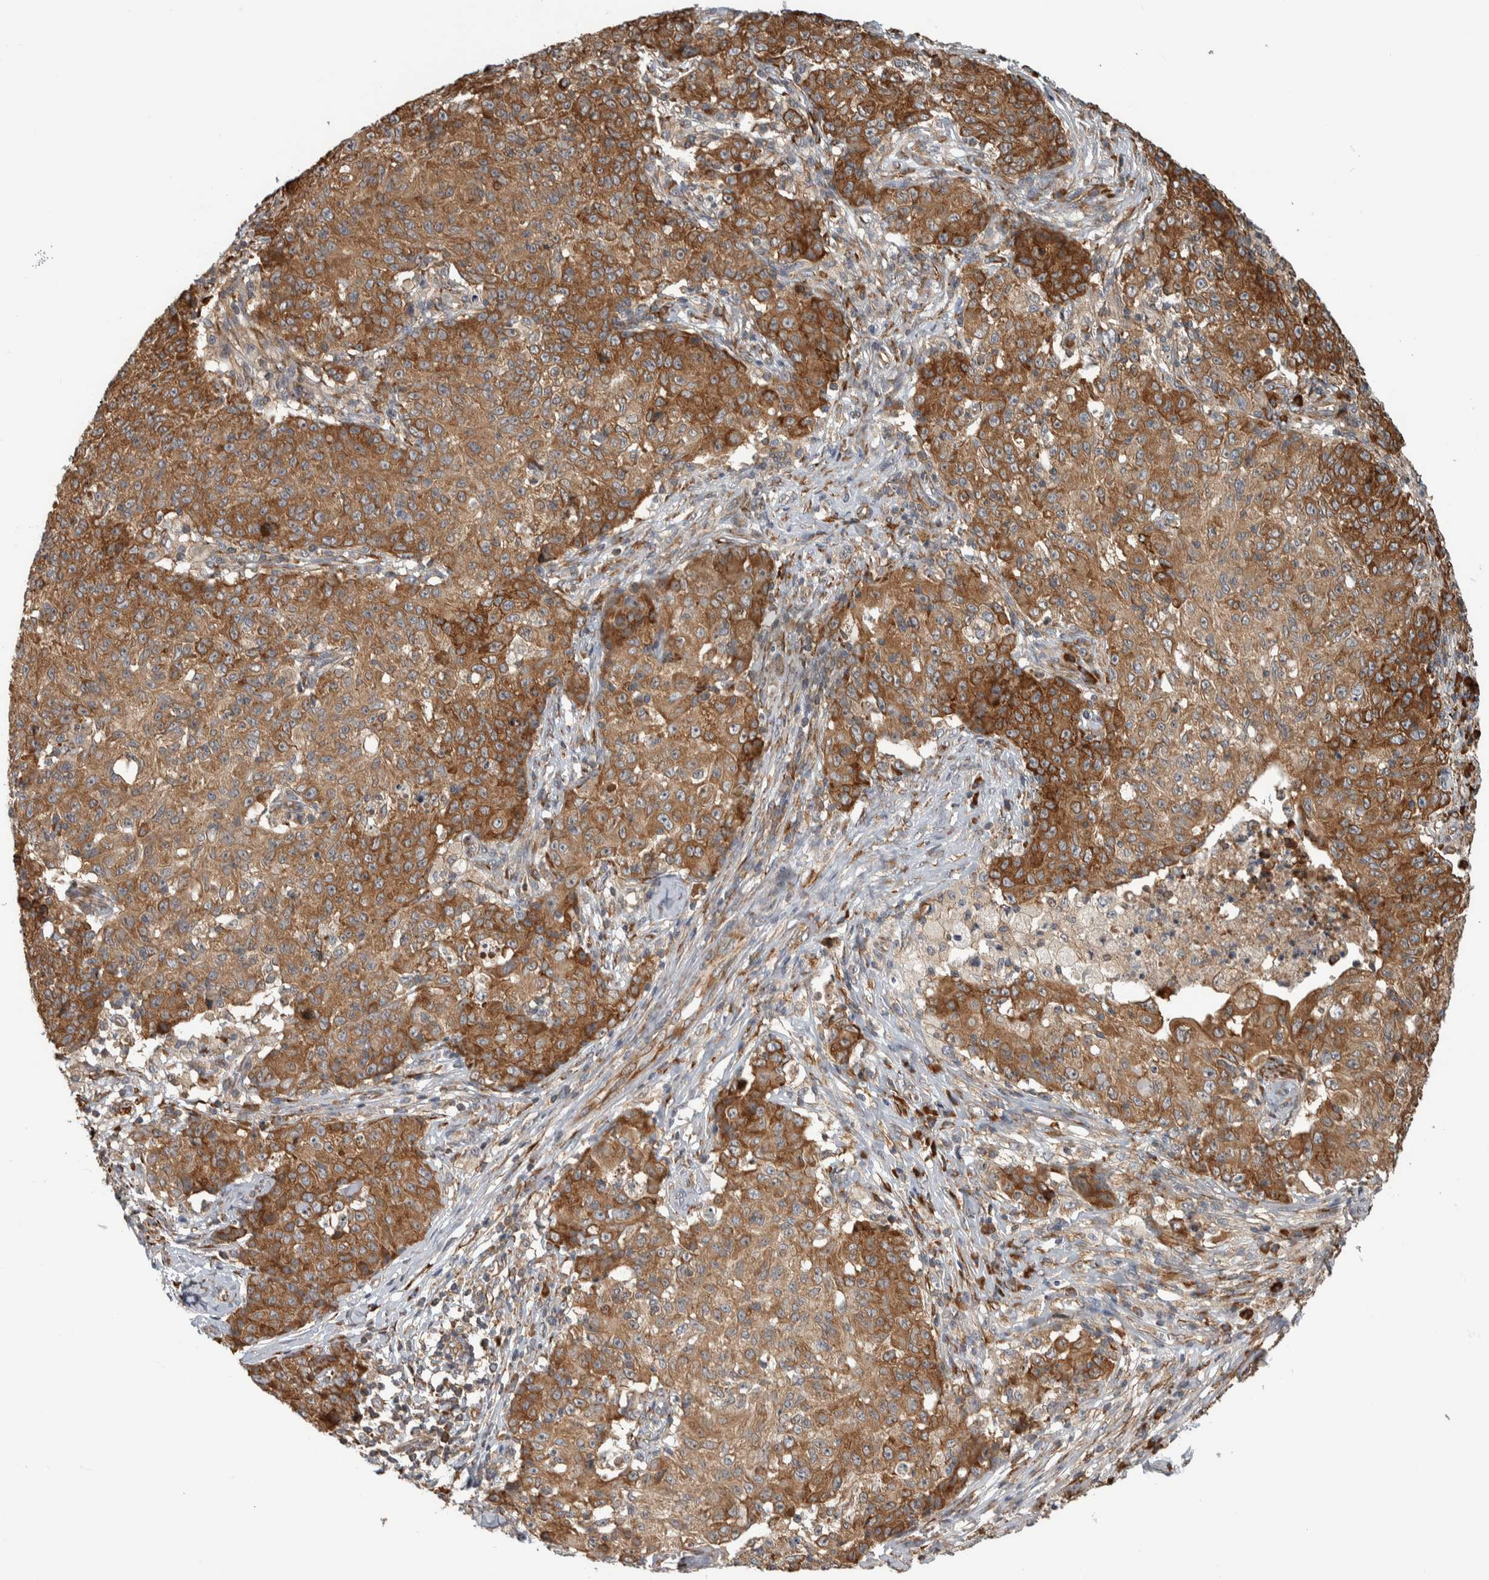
{"staining": {"intensity": "strong", "quantity": ">75%", "location": "cytoplasmic/membranous"}, "tissue": "ovarian cancer", "cell_type": "Tumor cells", "image_type": "cancer", "snomed": [{"axis": "morphology", "description": "Carcinoma, endometroid"}, {"axis": "topography", "description": "Ovary"}], "caption": "A histopathology image of human ovarian cancer stained for a protein shows strong cytoplasmic/membranous brown staining in tumor cells. The staining was performed using DAB to visualize the protein expression in brown, while the nuclei were stained in blue with hematoxylin (Magnification: 20x).", "gene": "EIF3H", "patient": {"sex": "female", "age": 42}}